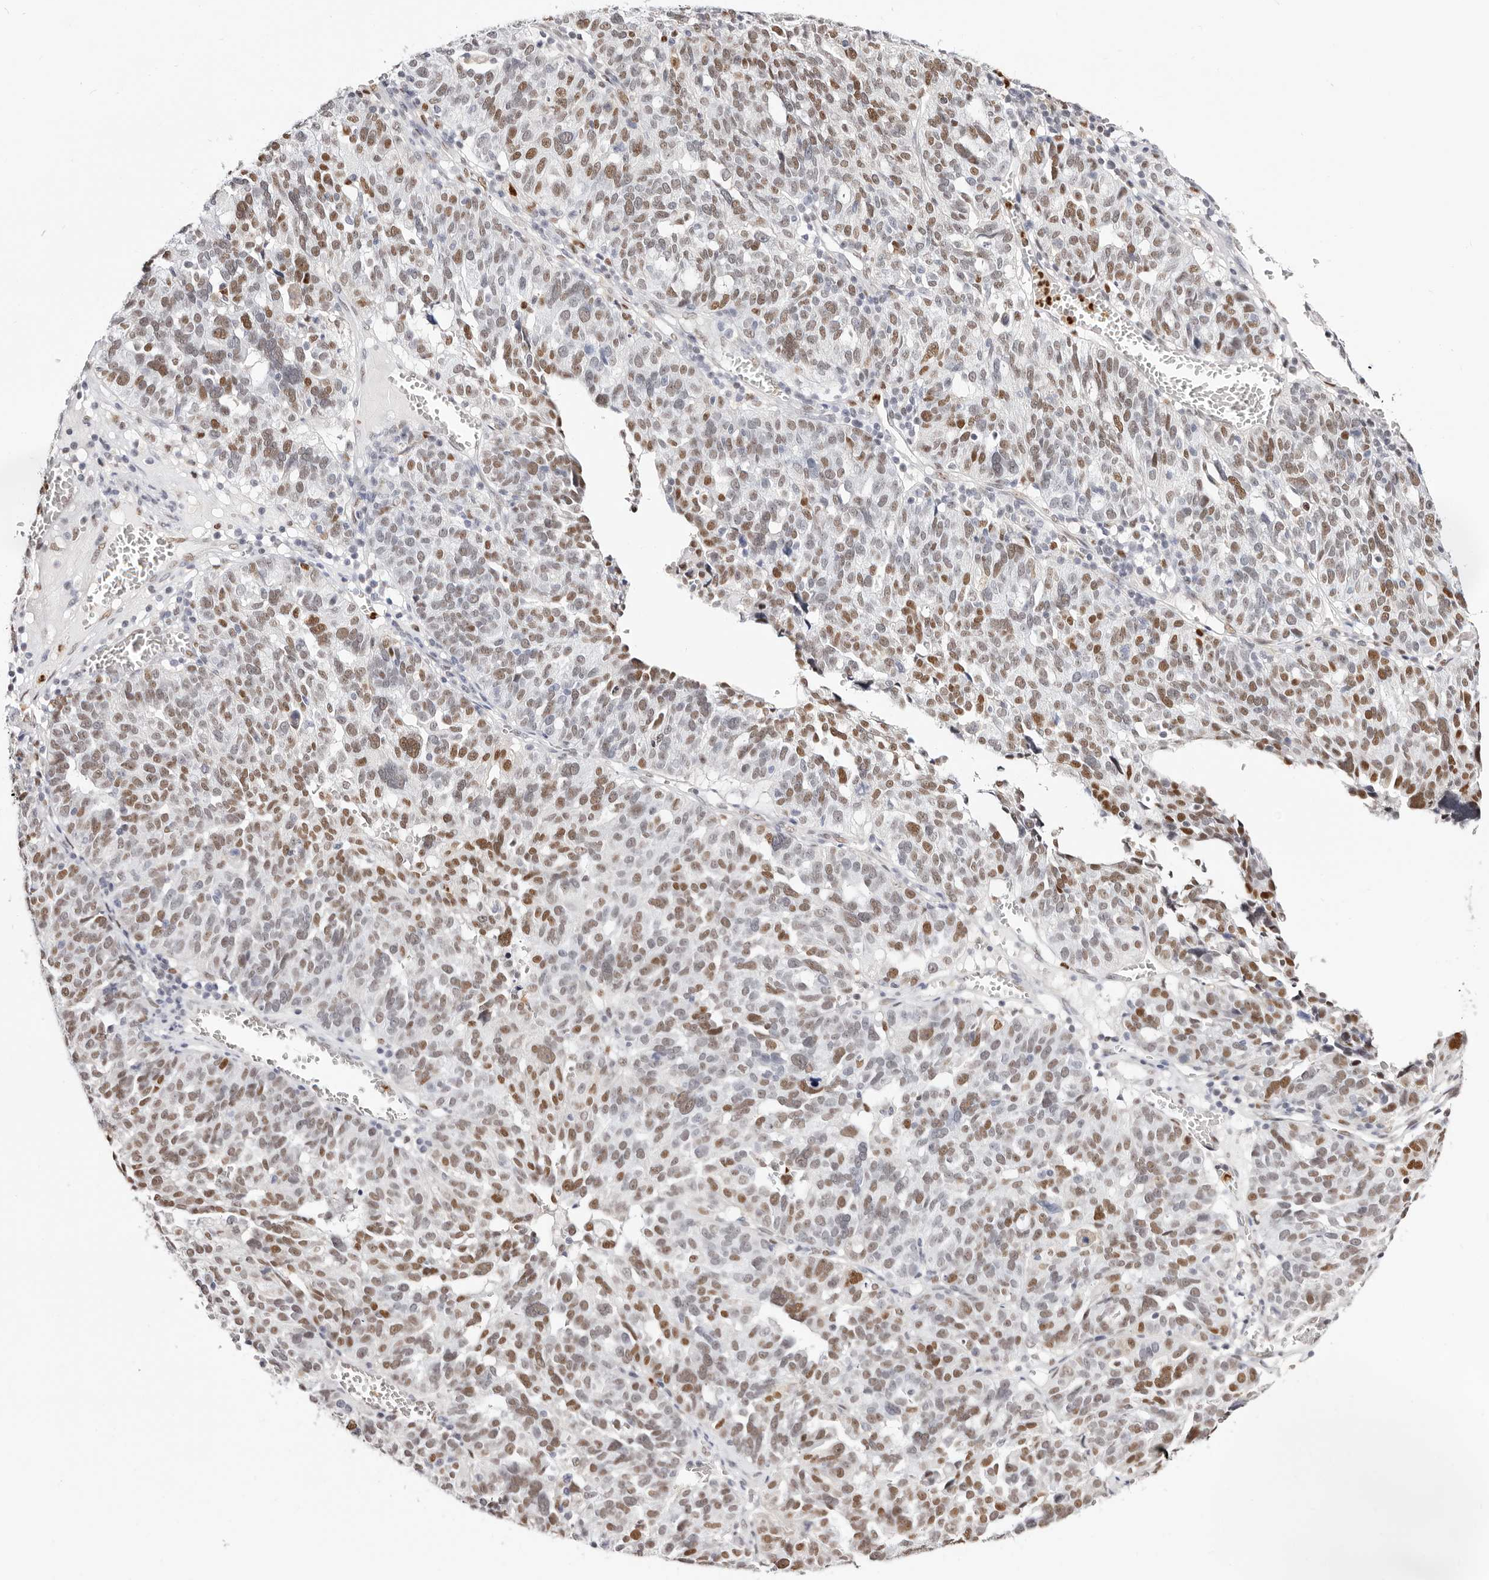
{"staining": {"intensity": "moderate", "quantity": ">75%", "location": "nuclear"}, "tissue": "ovarian cancer", "cell_type": "Tumor cells", "image_type": "cancer", "snomed": [{"axis": "morphology", "description": "Cystadenocarcinoma, serous, NOS"}, {"axis": "topography", "description": "Ovary"}], "caption": "Brown immunohistochemical staining in human serous cystadenocarcinoma (ovarian) reveals moderate nuclear staining in about >75% of tumor cells.", "gene": "TKT", "patient": {"sex": "female", "age": 59}}